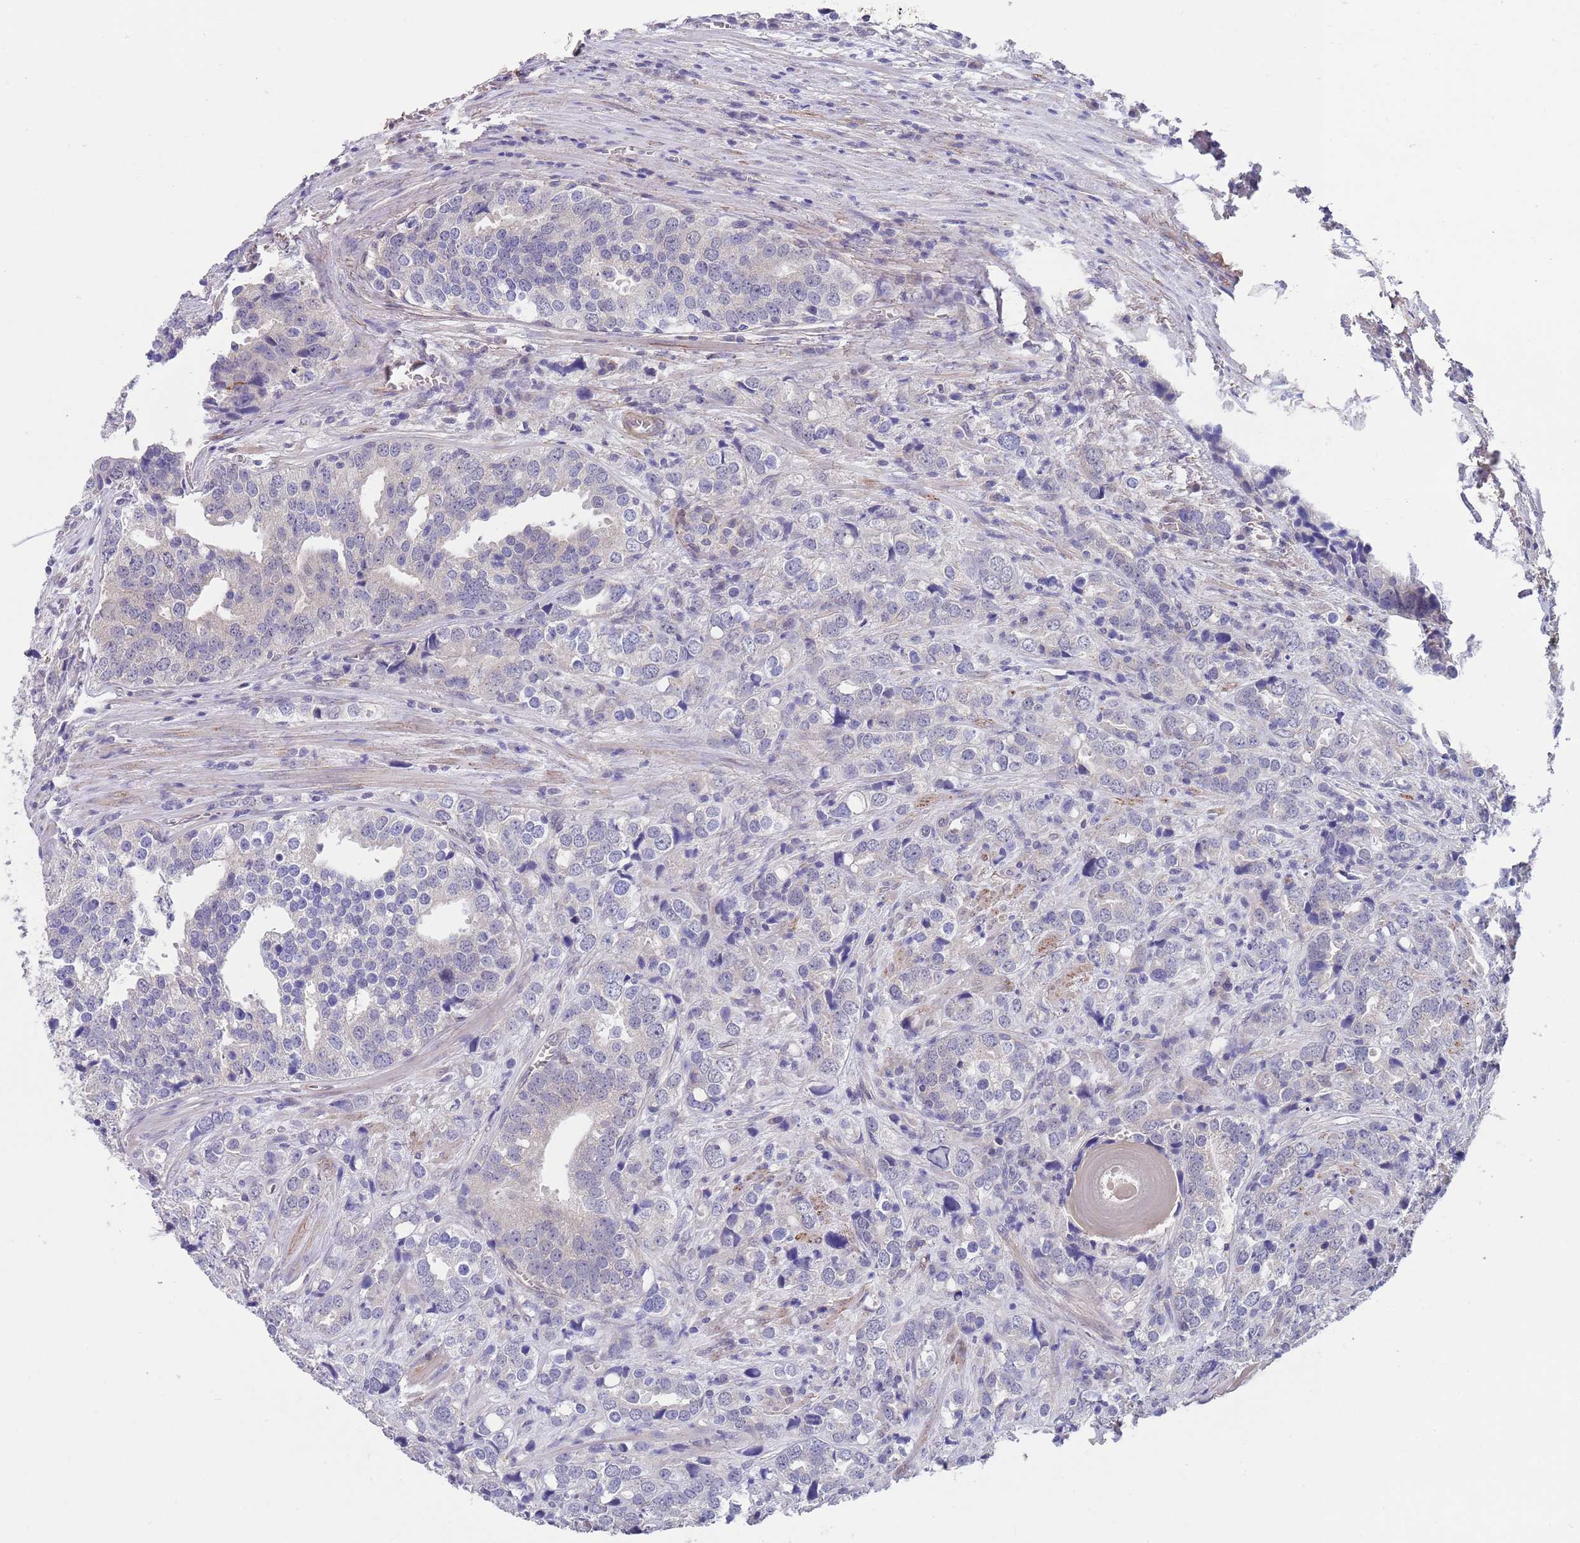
{"staining": {"intensity": "negative", "quantity": "none", "location": "none"}, "tissue": "prostate cancer", "cell_type": "Tumor cells", "image_type": "cancer", "snomed": [{"axis": "morphology", "description": "Adenocarcinoma, High grade"}, {"axis": "topography", "description": "Prostate"}], "caption": "Immunohistochemistry (IHC) histopathology image of prostate cancer stained for a protein (brown), which reveals no staining in tumor cells.", "gene": "RNF169", "patient": {"sex": "male", "age": 71}}